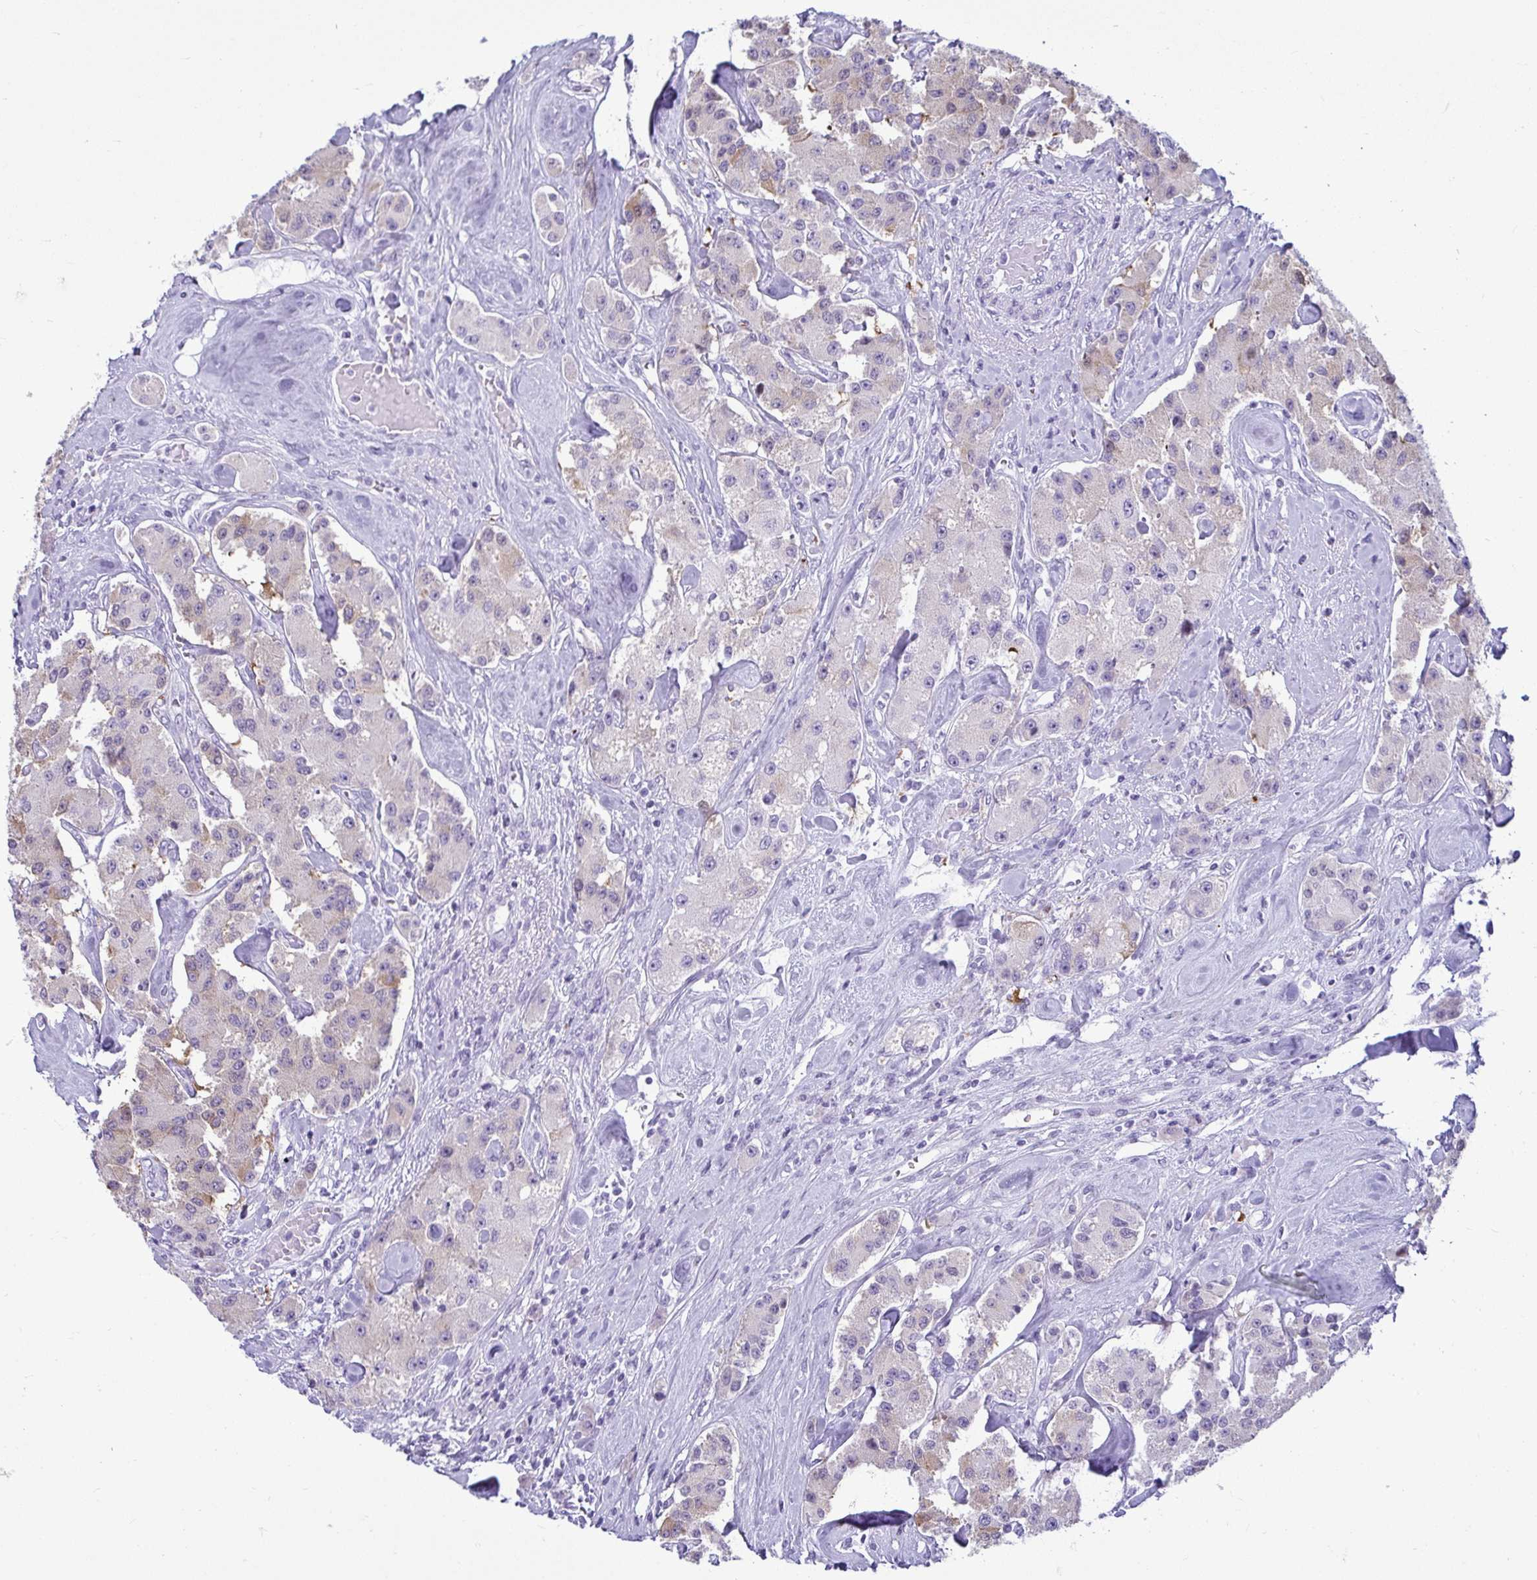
{"staining": {"intensity": "negative", "quantity": "none", "location": "none"}, "tissue": "carcinoid", "cell_type": "Tumor cells", "image_type": "cancer", "snomed": [{"axis": "morphology", "description": "Carcinoid, malignant, NOS"}, {"axis": "topography", "description": "Pancreas"}], "caption": "This is a histopathology image of immunohistochemistry (IHC) staining of carcinoid, which shows no positivity in tumor cells.", "gene": "CLGN", "patient": {"sex": "male", "age": 41}}